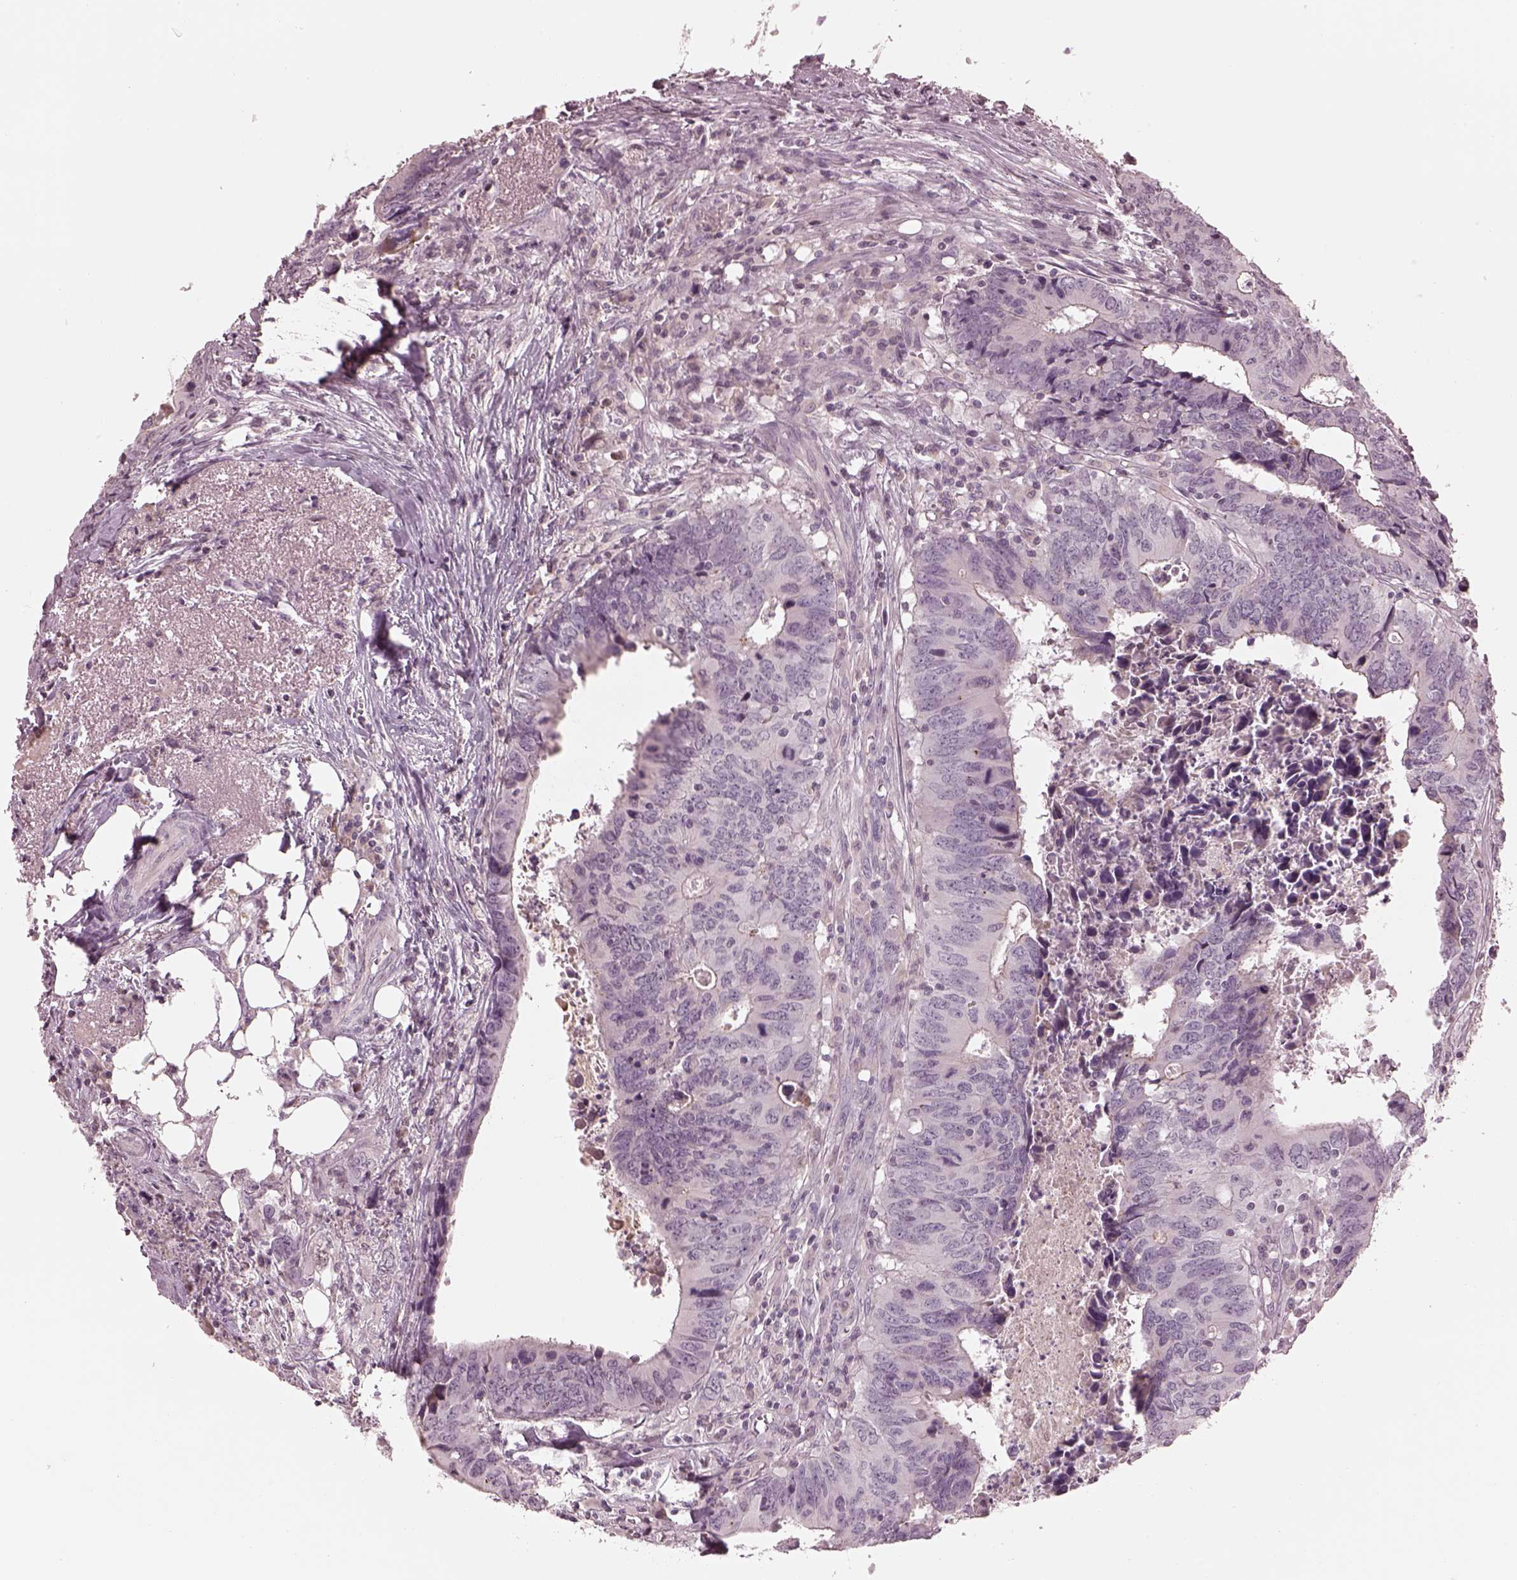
{"staining": {"intensity": "negative", "quantity": "none", "location": "none"}, "tissue": "colorectal cancer", "cell_type": "Tumor cells", "image_type": "cancer", "snomed": [{"axis": "morphology", "description": "Adenocarcinoma, NOS"}, {"axis": "topography", "description": "Colon"}], "caption": "This is an immunohistochemistry histopathology image of human colorectal adenocarcinoma. There is no positivity in tumor cells.", "gene": "TLX3", "patient": {"sex": "female", "age": 82}}